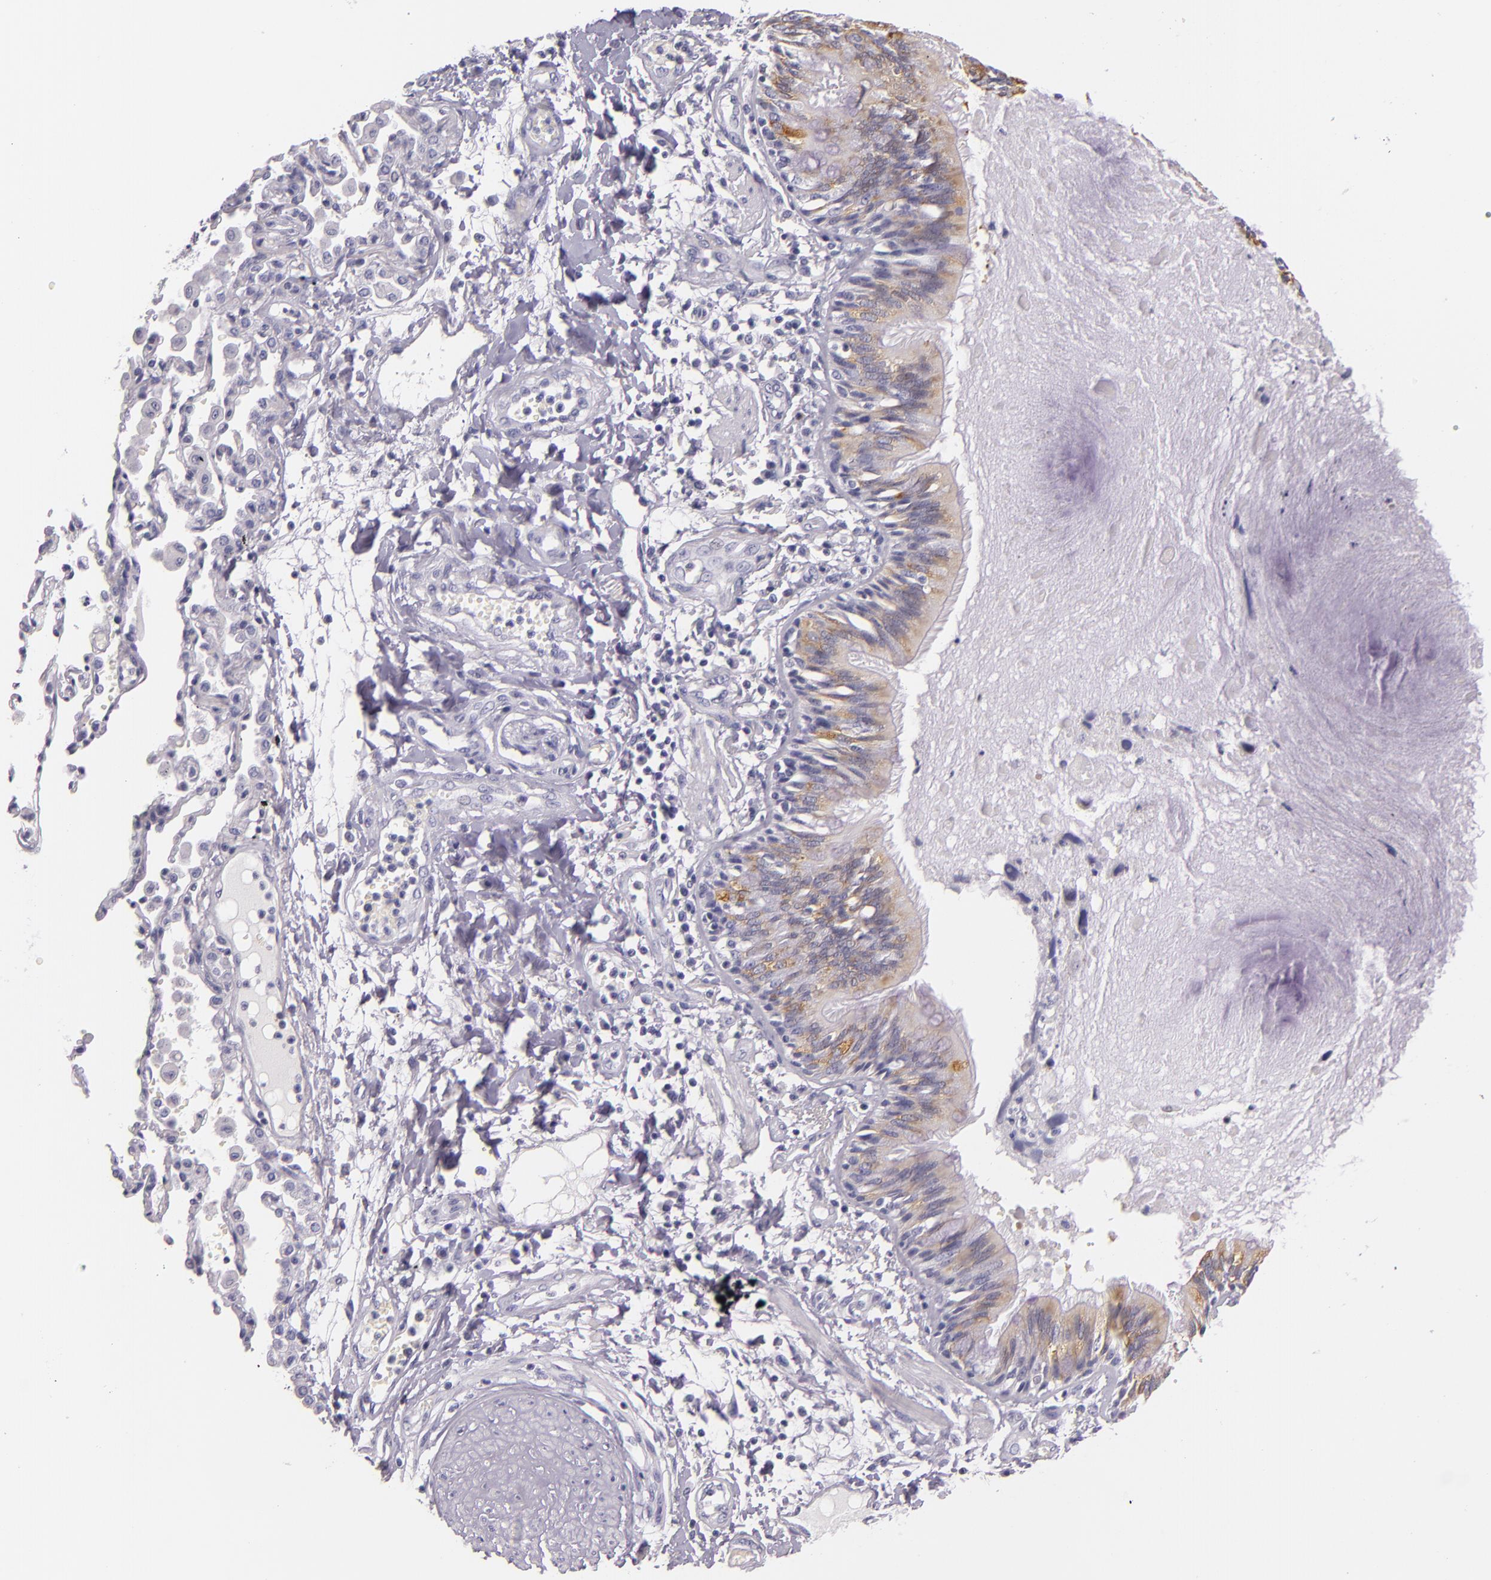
{"staining": {"intensity": "weak", "quantity": "25%-75%", "location": "cytoplasmic/membranous"}, "tissue": "lung cancer", "cell_type": "Tumor cells", "image_type": "cancer", "snomed": [{"axis": "morphology", "description": "Adenocarcinoma, NOS"}, {"axis": "topography", "description": "Lung"}], "caption": "This image displays IHC staining of human lung cancer (adenocarcinoma), with low weak cytoplasmic/membranous positivity in approximately 25%-75% of tumor cells.", "gene": "HSP90AA1", "patient": {"sex": "male", "age": 64}}